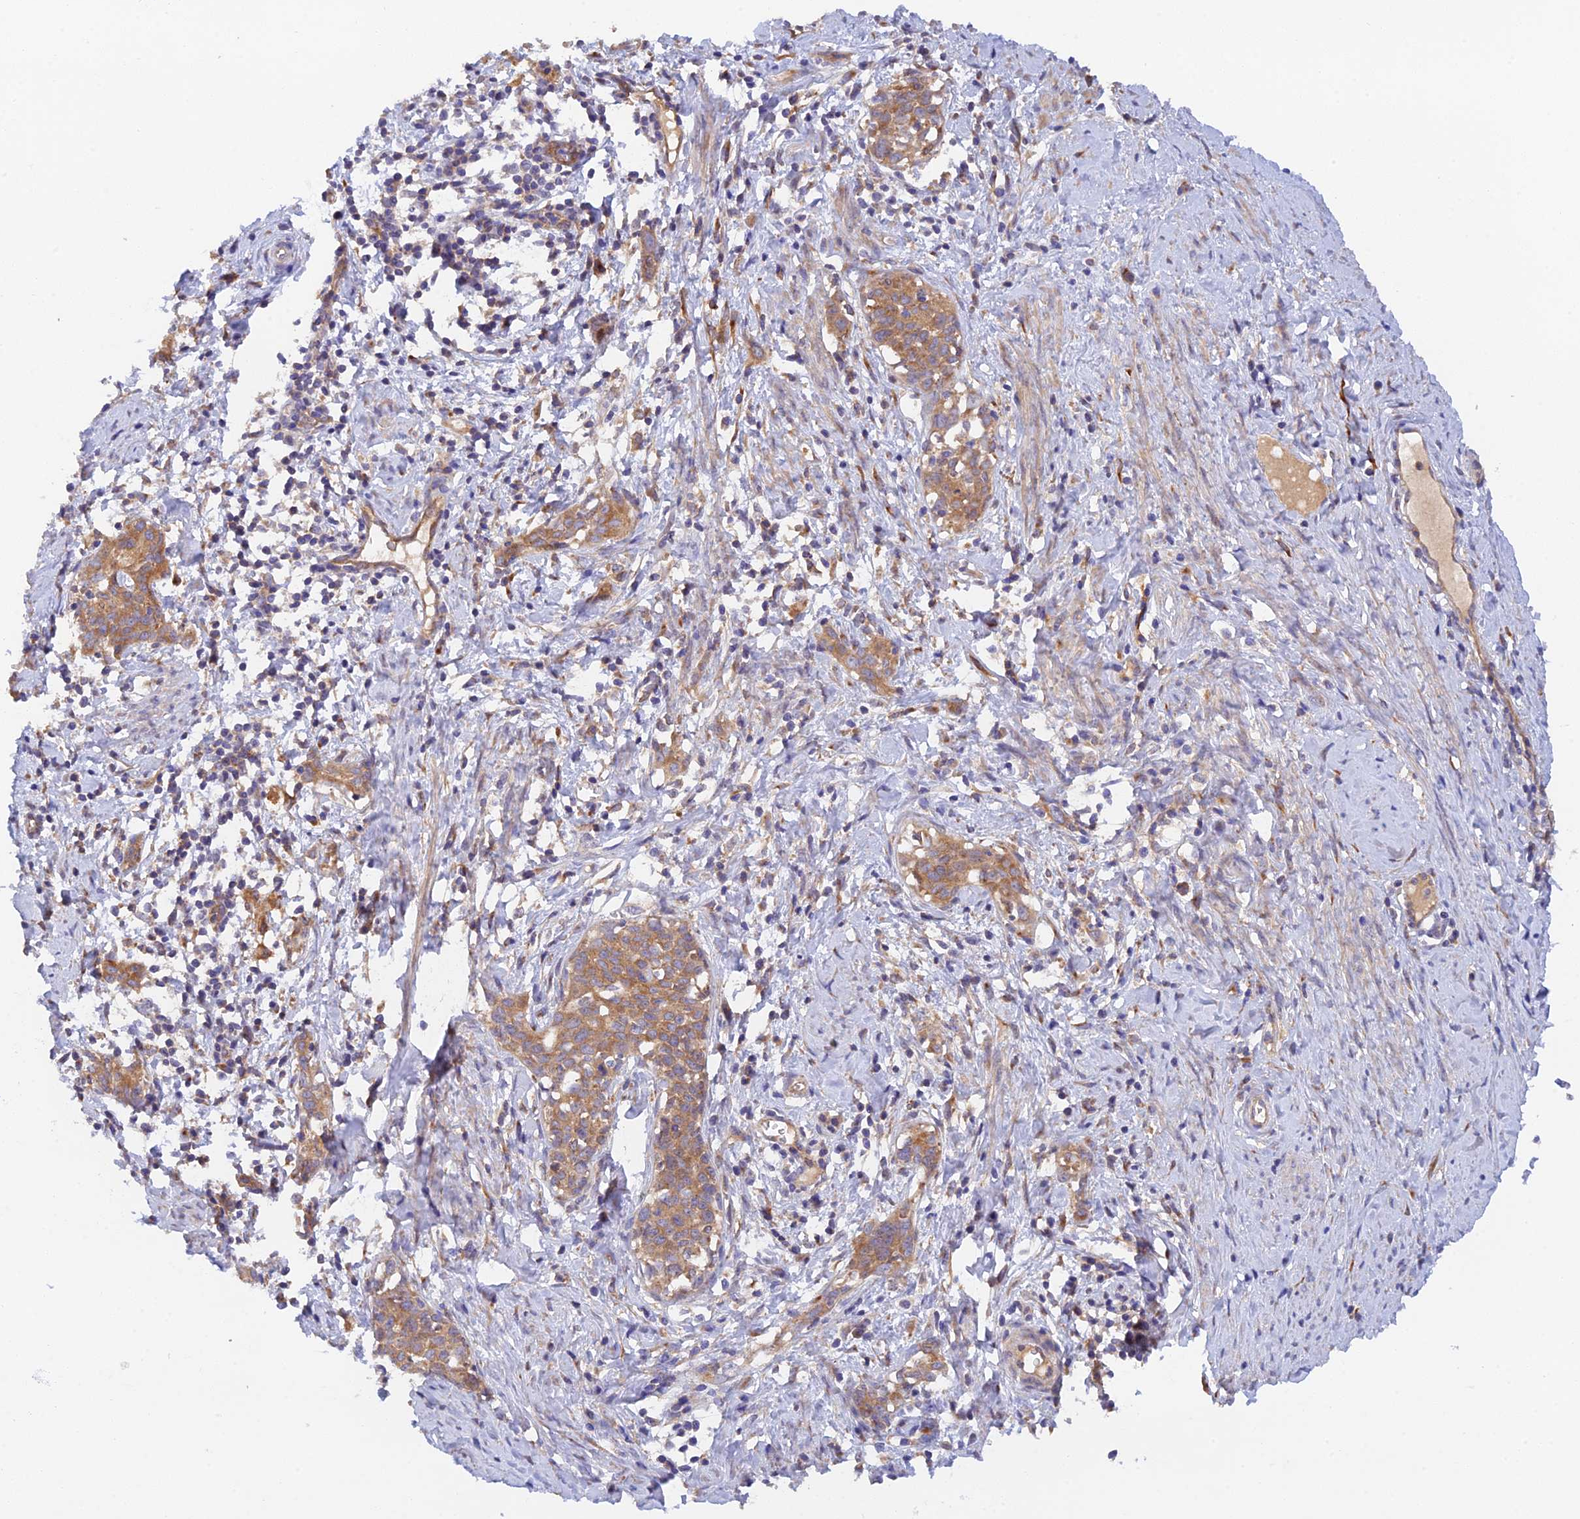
{"staining": {"intensity": "moderate", "quantity": ">75%", "location": "cytoplasmic/membranous"}, "tissue": "cervical cancer", "cell_type": "Tumor cells", "image_type": "cancer", "snomed": [{"axis": "morphology", "description": "Squamous cell carcinoma, NOS"}, {"axis": "topography", "description": "Cervix"}], "caption": "High-magnification brightfield microscopy of cervical cancer stained with DAB (brown) and counterstained with hematoxylin (blue). tumor cells exhibit moderate cytoplasmic/membranous positivity is present in approximately>75% of cells.", "gene": "RANBP6", "patient": {"sex": "female", "age": 52}}